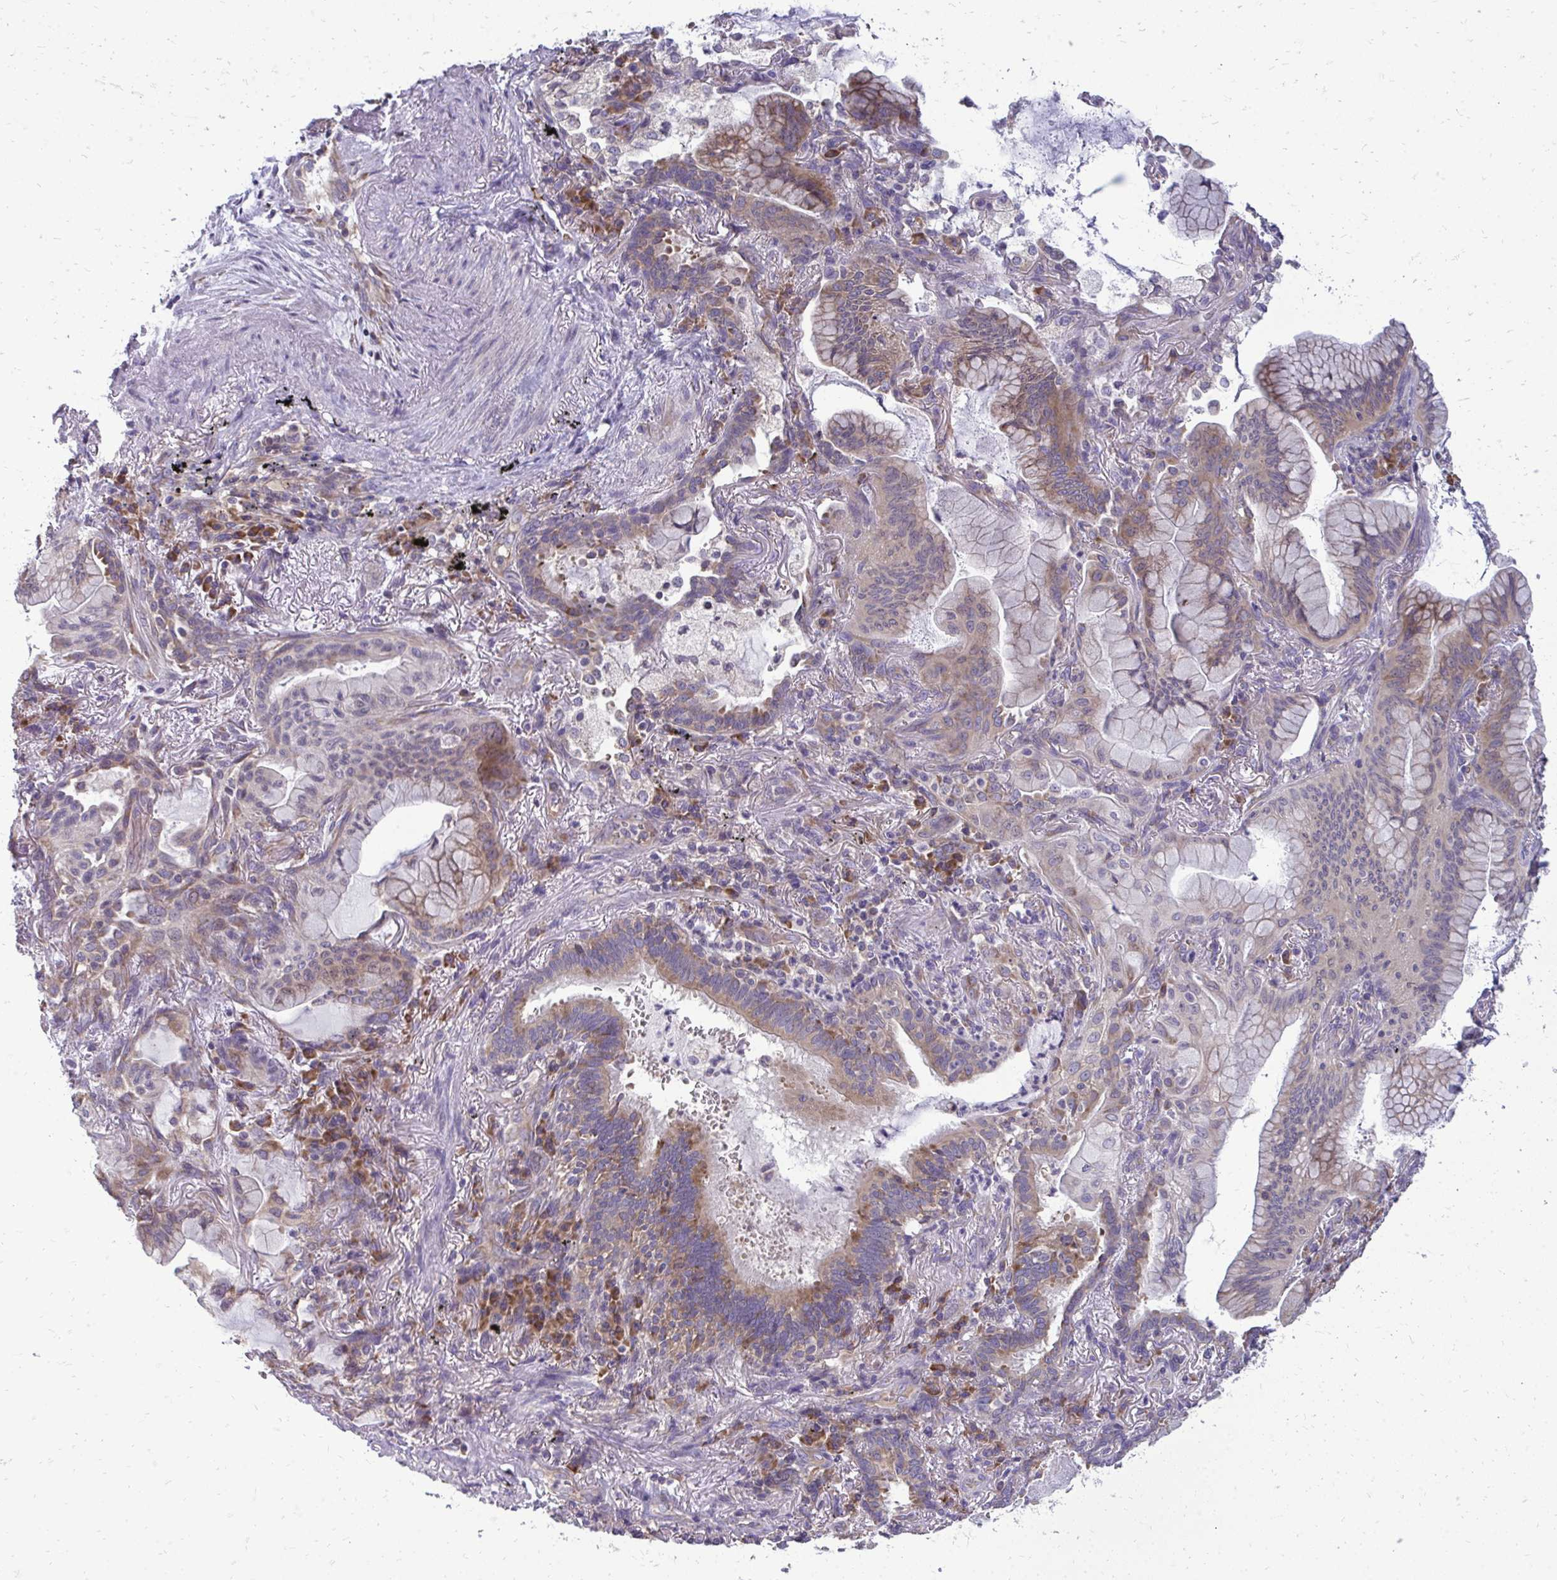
{"staining": {"intensity": "moderate", "quantity": "25%-75%", "location": "cytoplasmic/membranous"}, "tissue": "lung cancer", "cell_type": "Tumor cells", "image_type": "cancer", "snomed": [{"axis": "morphology", "description": "Adenocarcinoma, NOS"}, {"axis": "topography", "description": "Lung"}], "caption": "Brown immunohistochemical staining in adenocarcinoma (lung) displays moderate cytoplasmic/membranous staining in approximately 25%-75% of tumor cells.", "gene": "RPLP2", "patient": {"sex": "male", "age": 77}}